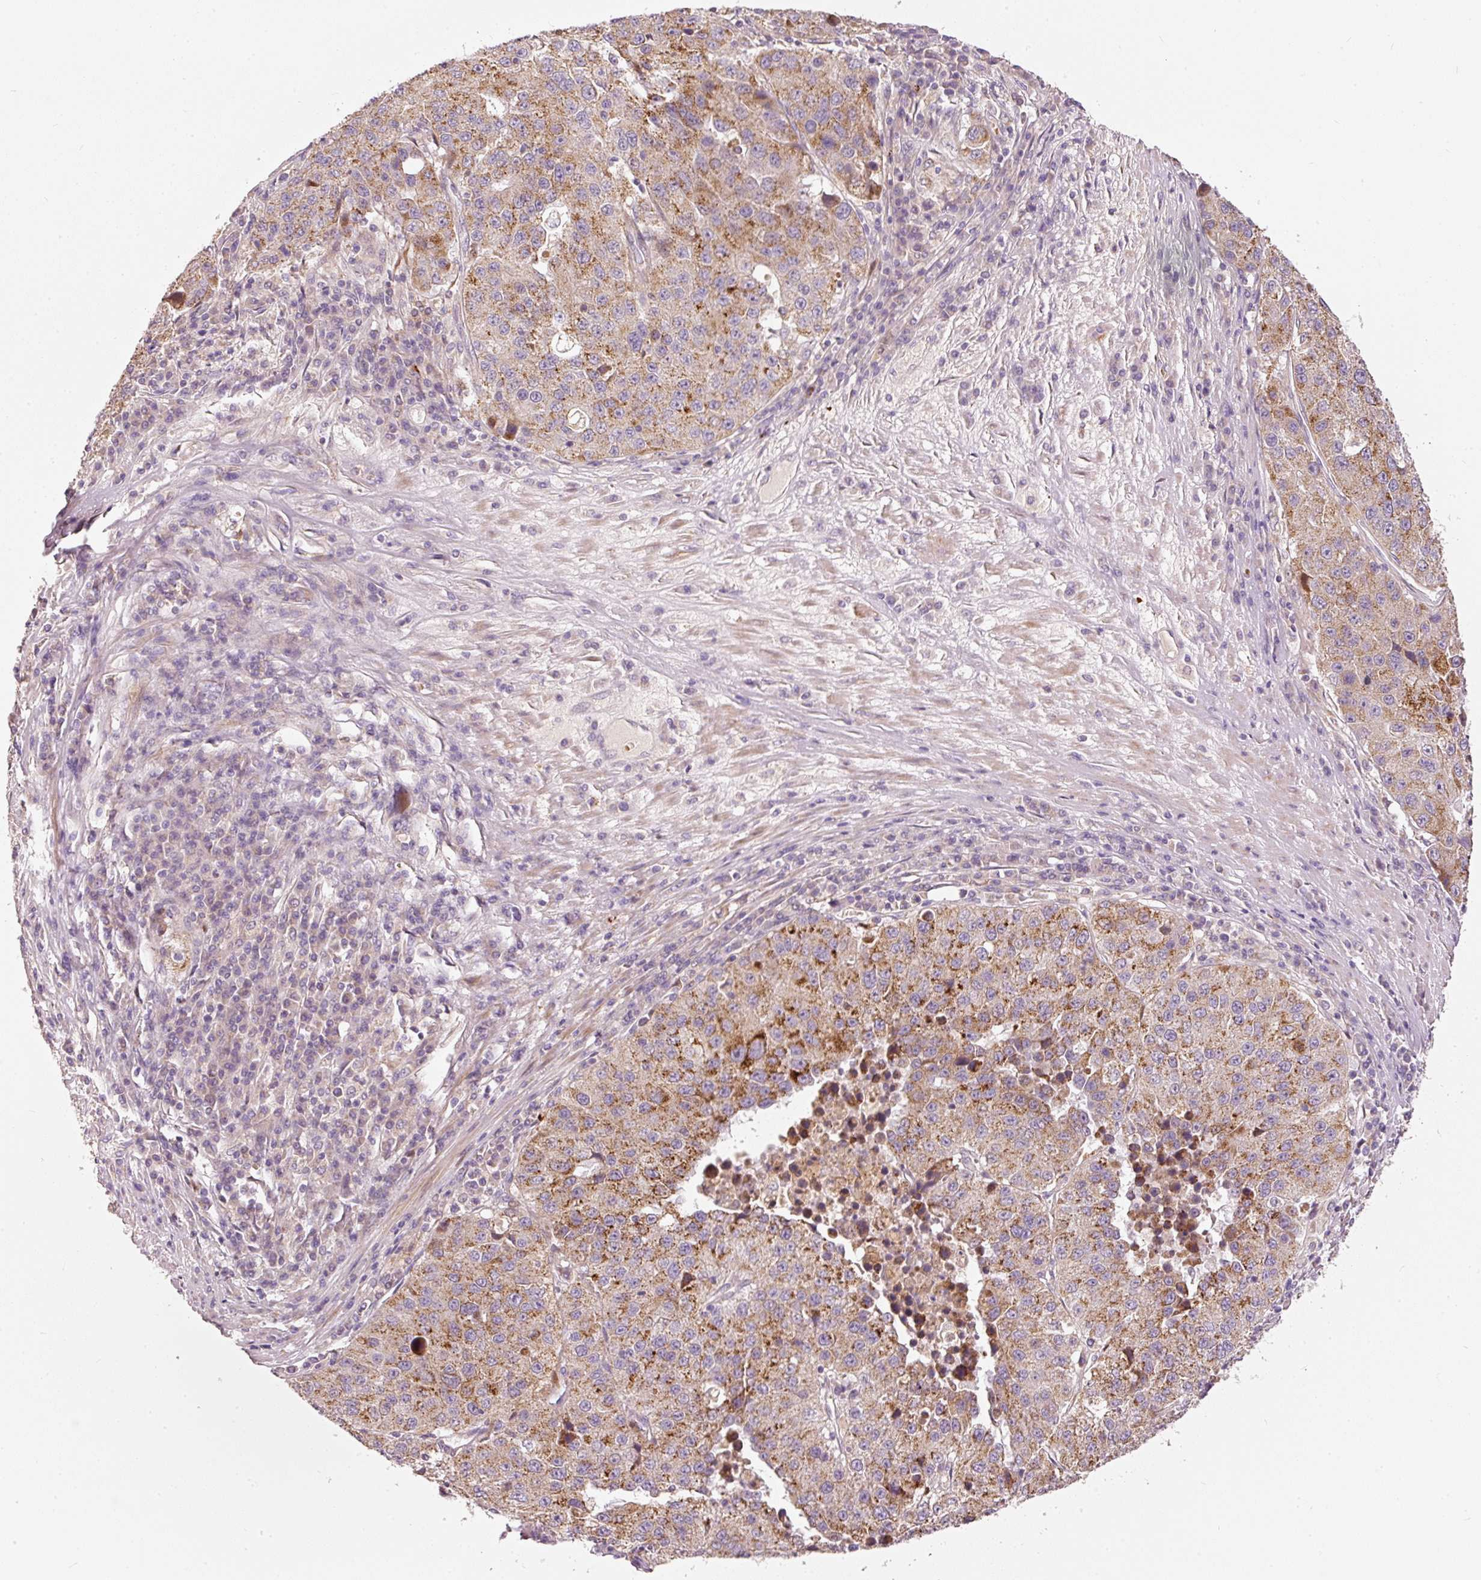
{"staining": {"intensity": "strong", "quantity": ">75%", "location": "cytoplasmic/membranous"}, "tissue": "stomach cancer", "cell_type": "Tumor cells", "image_type": "cancer", "snomed": [{"axis": "morphology", "description": "Adenocarcinoma, NOS"}, {"axis": "topography", "description": "Stomach"}], "caption": "This image demonstrates IHC staining of human stomach cancer (adenocarcinoma), with high strong cytoplasmic/membranous expression in about >75% of tumor cells.", "gene": "KLHL21", "patient": {"sex": "male", "age": 71}}